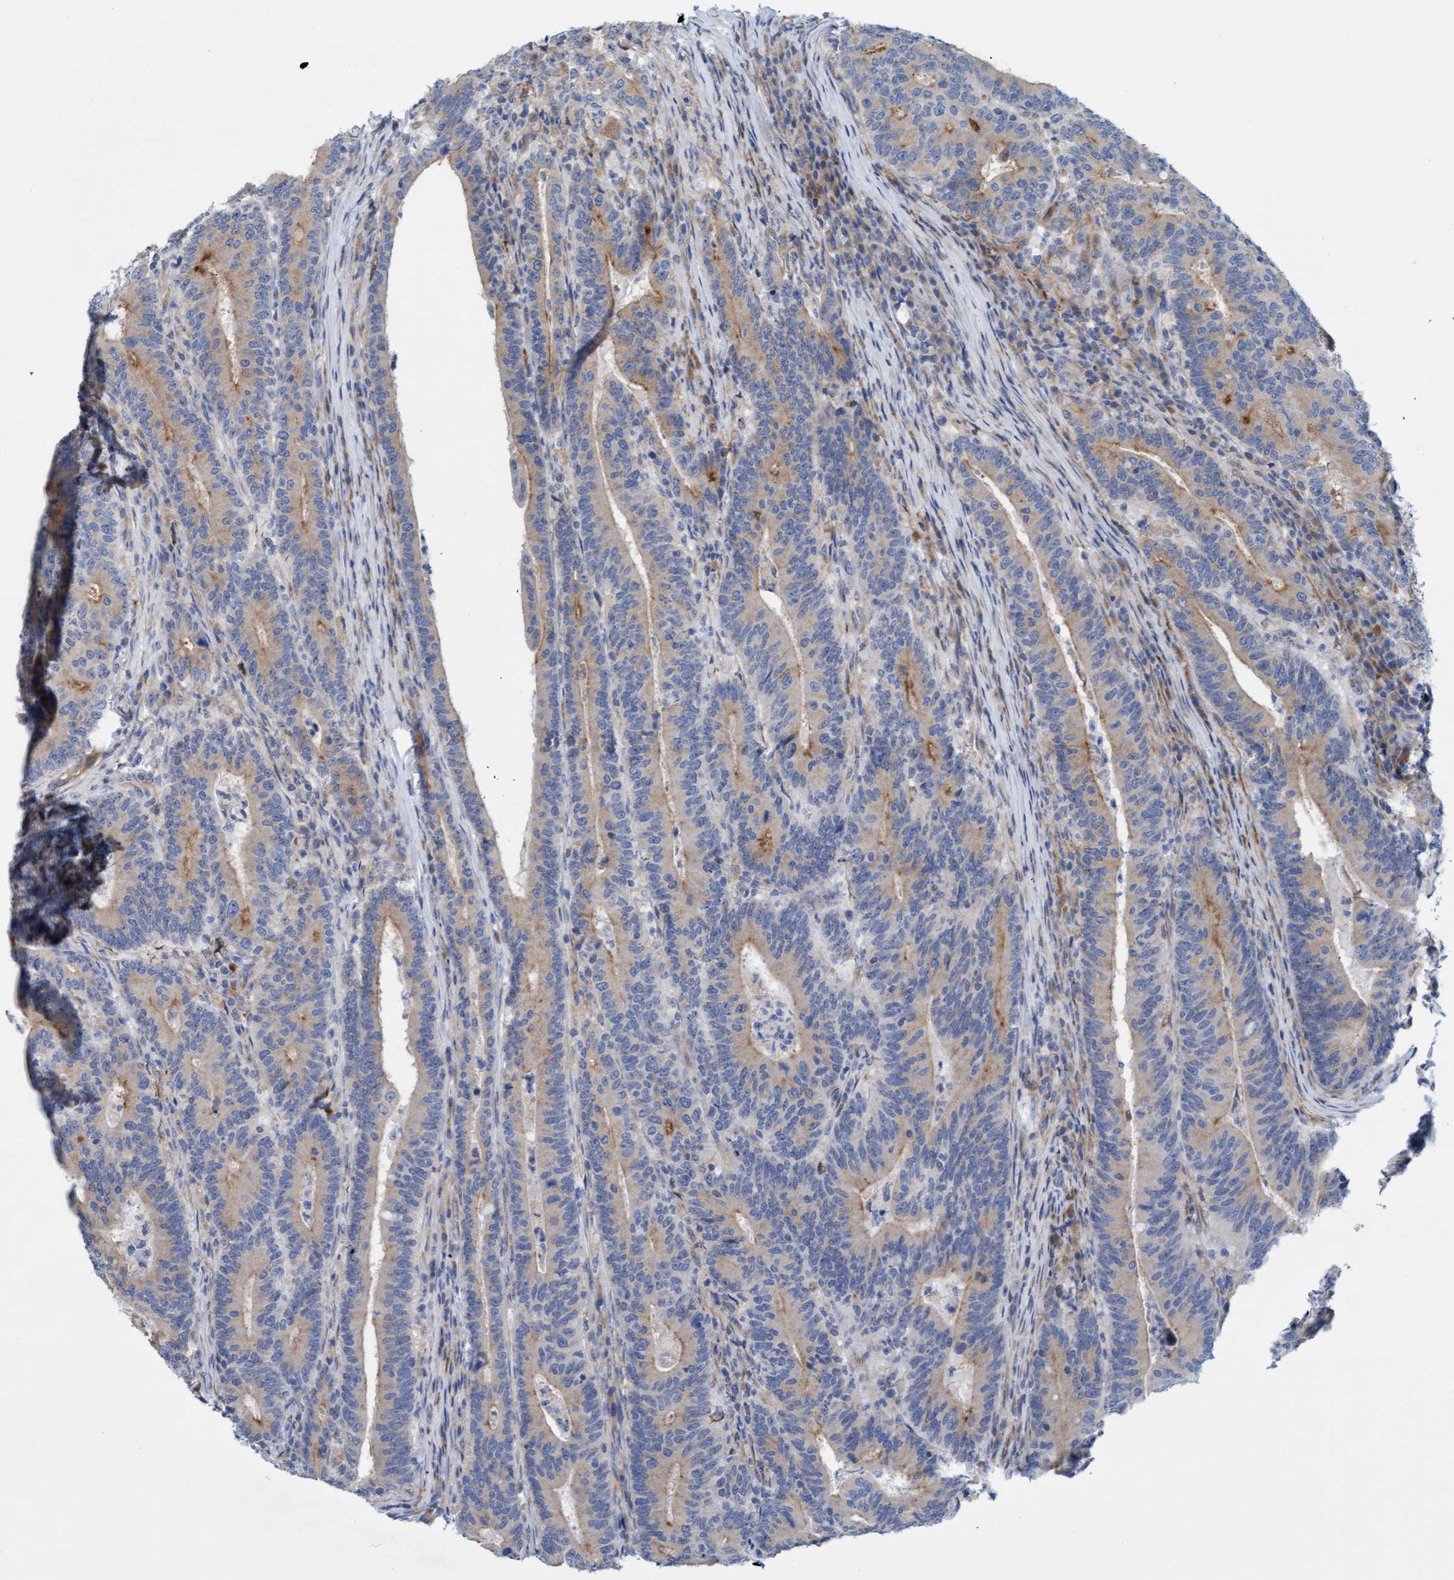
{"staining": {"intensity": "weak", "quantity": "25%-75%", "location": "cytoplasmic/membranous"}, "tissue": "colorectal cancer", "cell_type": "Tumor cells", "image_type": "cancer", "snomed": [{"axis": "morphology", "description": "Adenocarcinoma, NOS"}, {"axis": "topography", "description": "Colon"}], "caption": "Human adenocarcinoma (colorectal) stained with a brown dye exhibits weak cytoplasmic/membranous positive positivity in approximately 25%-75% of tumor cells.", "gene": "SLC28A3", "patient": {"sex": "female", "age": 66}}